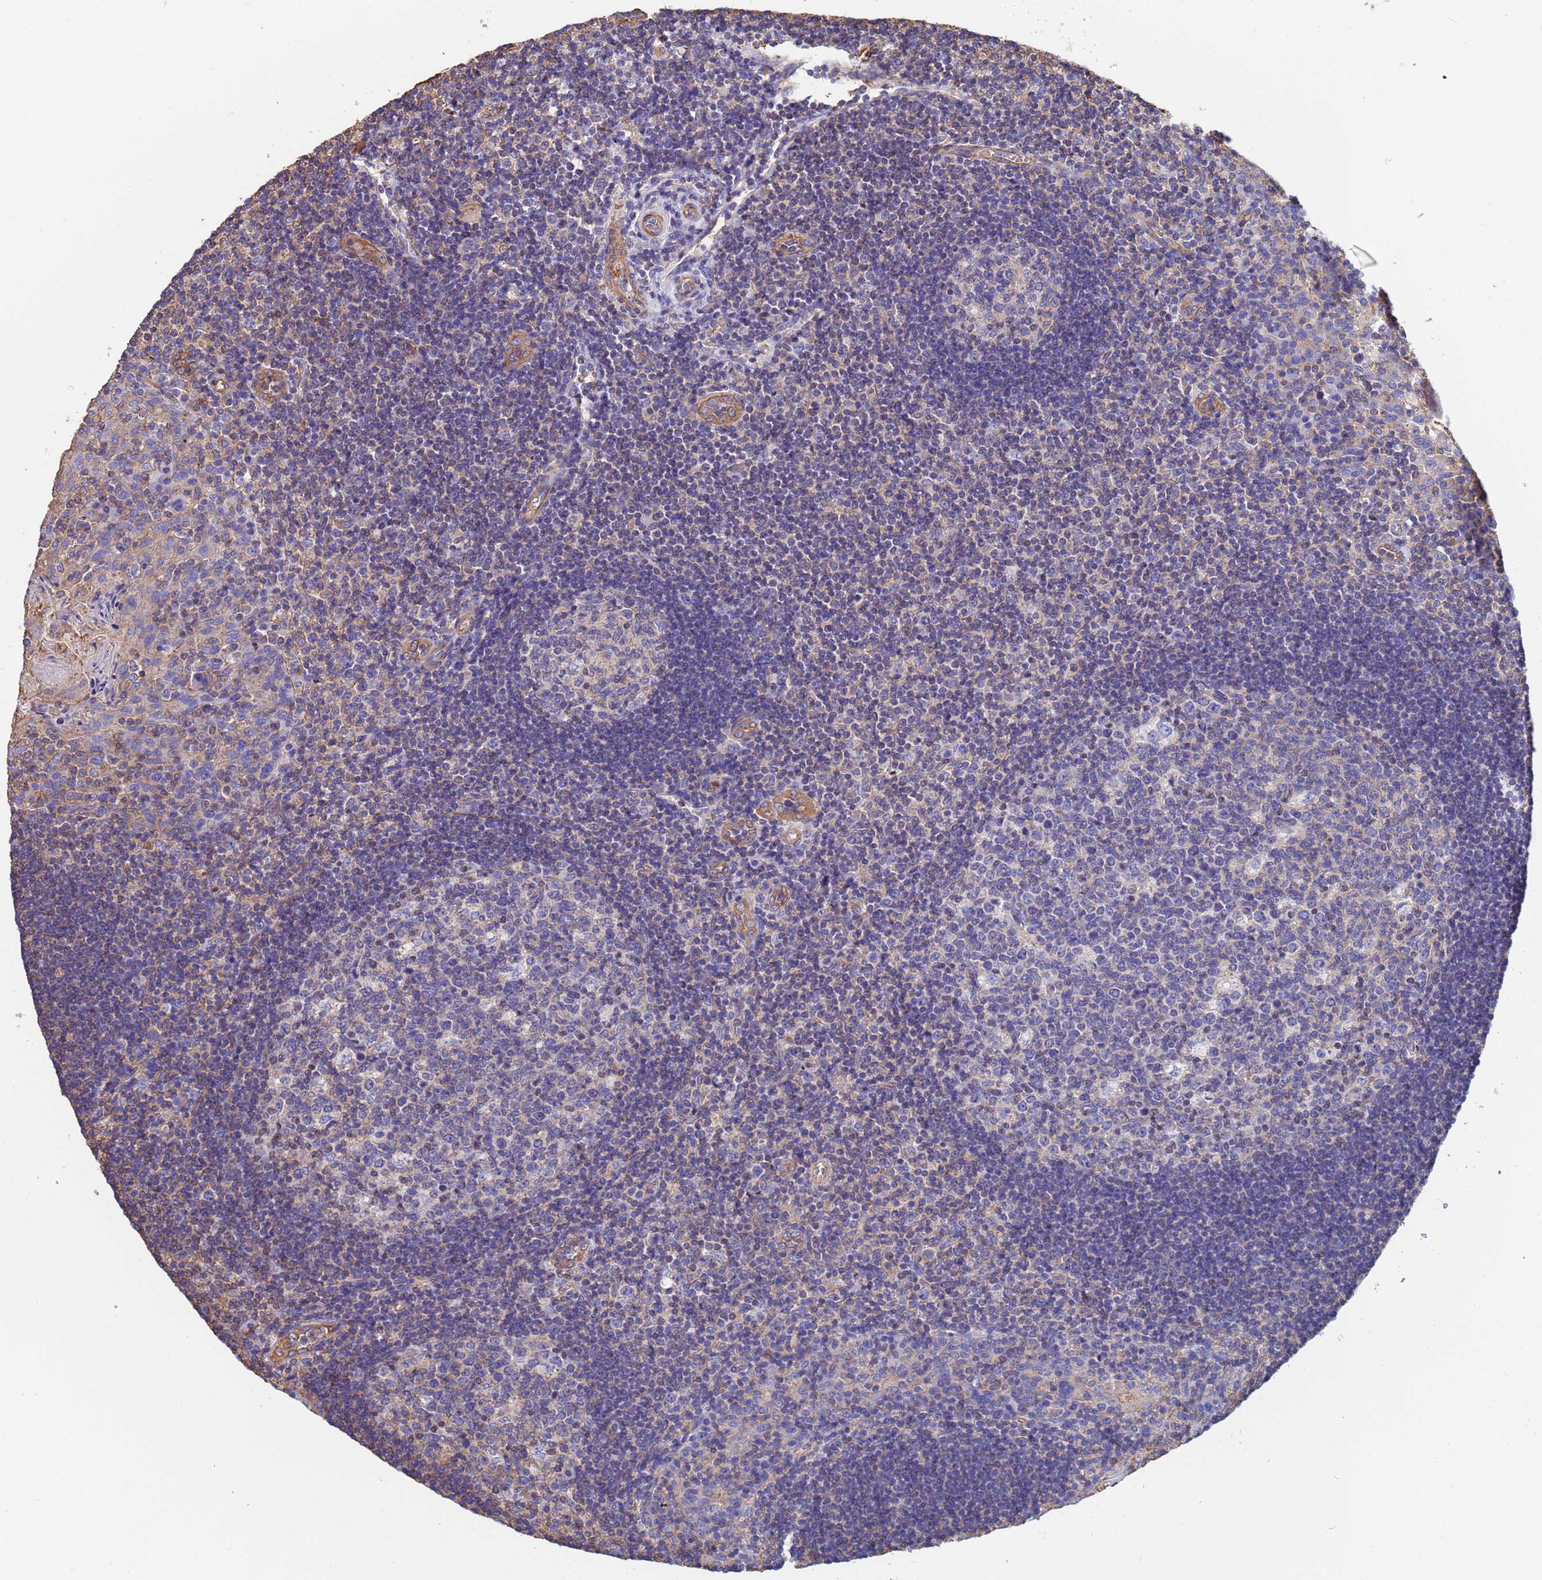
{"staining": {"intensity": "weak", "quantity": "<25%", "location": "cytoplasmic/membranous"}, "tissue": "tonsil", "cell_type": "Germinal center cells", "image_type": "normal", "snomed": [{"axis": "morphology", "description": "Normal tissue, NOS"}, {"axis": "topography", "description": "Tonsil"}], "caption": "This is an immunohistochemistry (IHC) micrograph of normal human tonsil. There is no staining in germinal center cells.", "gene": "MYL12A", "patient": {"sex": "male", "age": 17}}